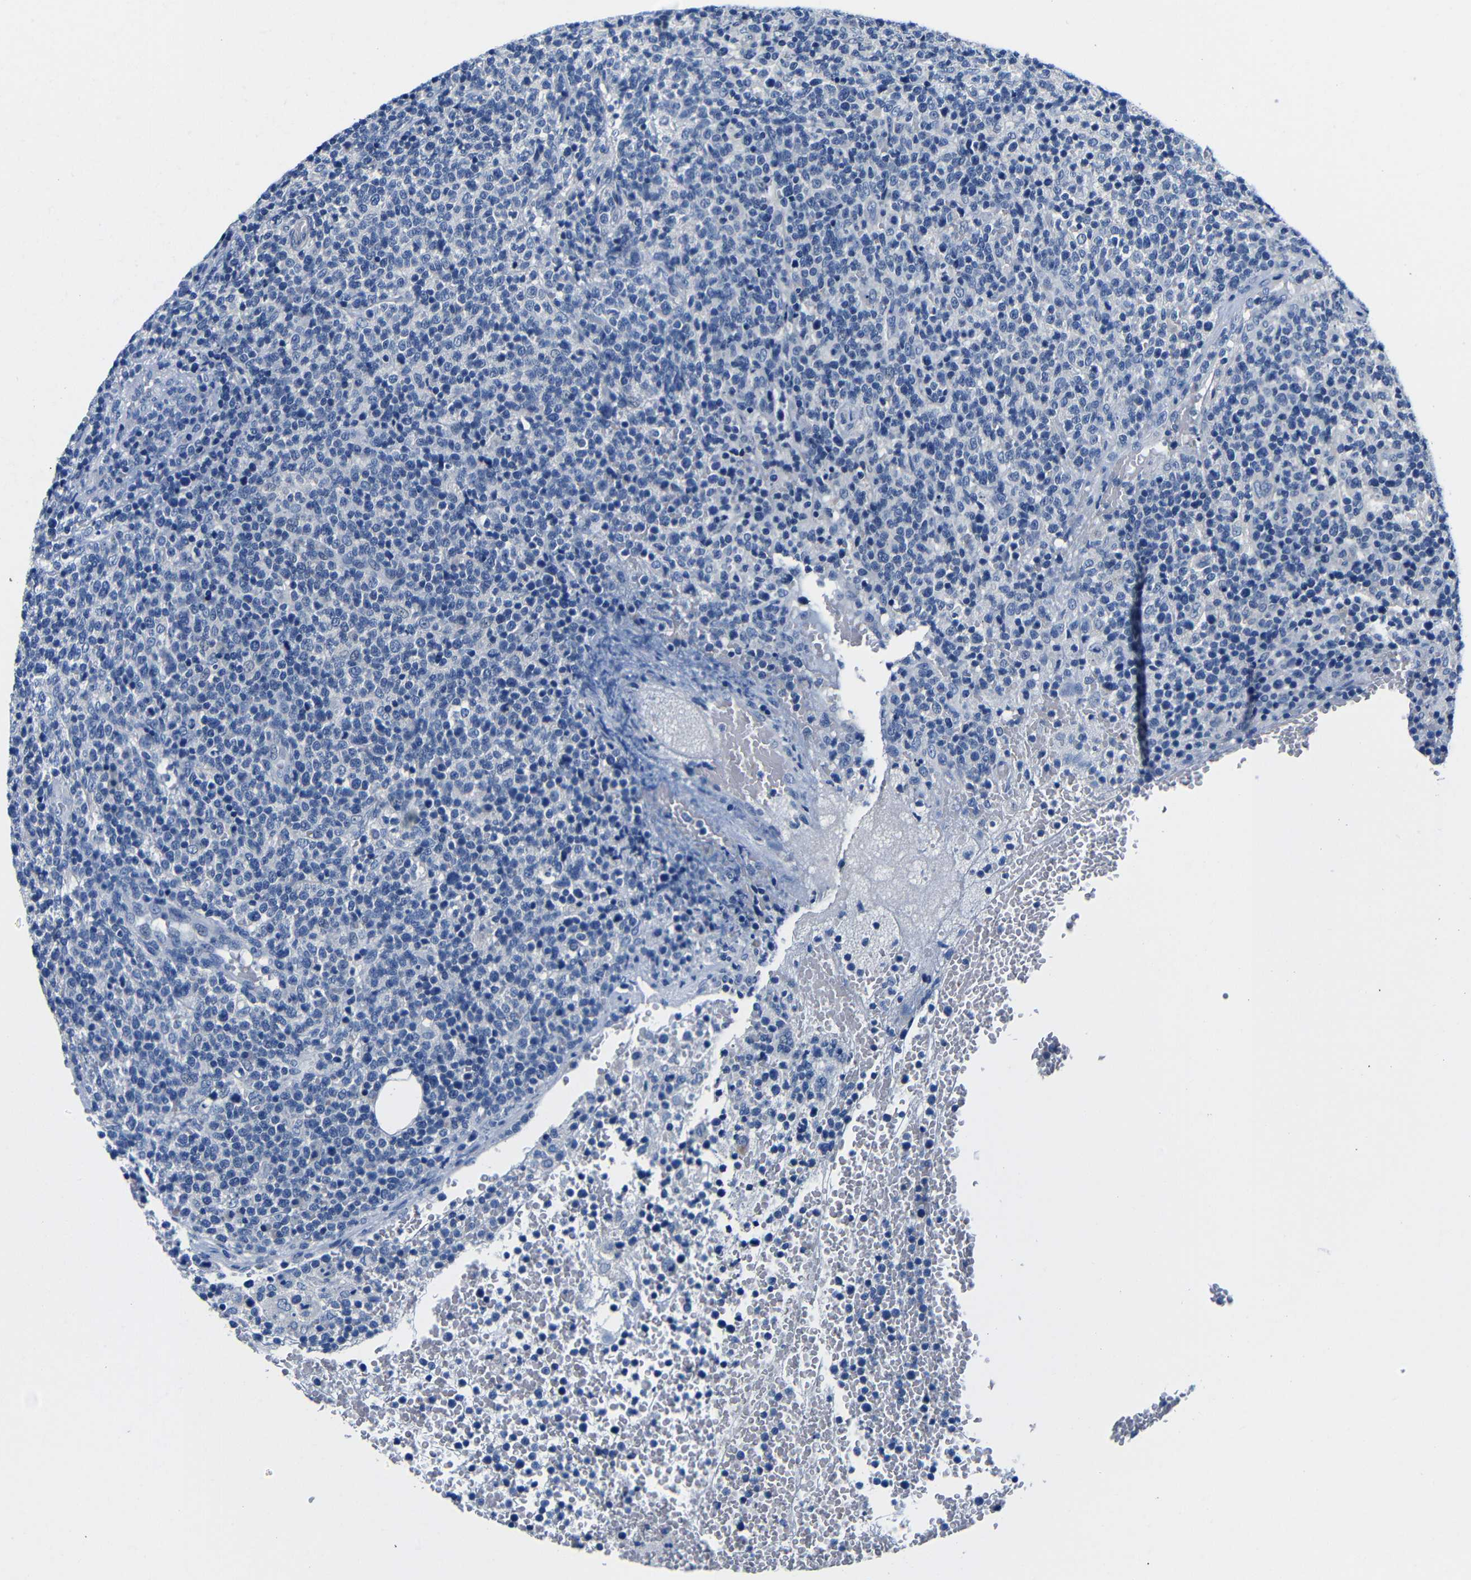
{"staining": {"intensity": "negative", "quantity": "none", "location": "none"}, "tissue": "lymphoma", "cell_type": "Tumor cells", "image_type": "cancer", "snomed": [{"axis": "morphology", "description": "Malignant lymphoma, non-Hodgkin's type, High grade"}, {"axis": "topography", "description": "Lymph node"}], "caption": "High magnification brightfield microscopy of lymphoma stained with DAB (3,3'-diaminobenzidine) (brown) and counterstained with hematoxylin (blue): tumor cells show no significant staining.", "gene": "TNFAIP1", "patient": {"sex": "male", "age": 61}}